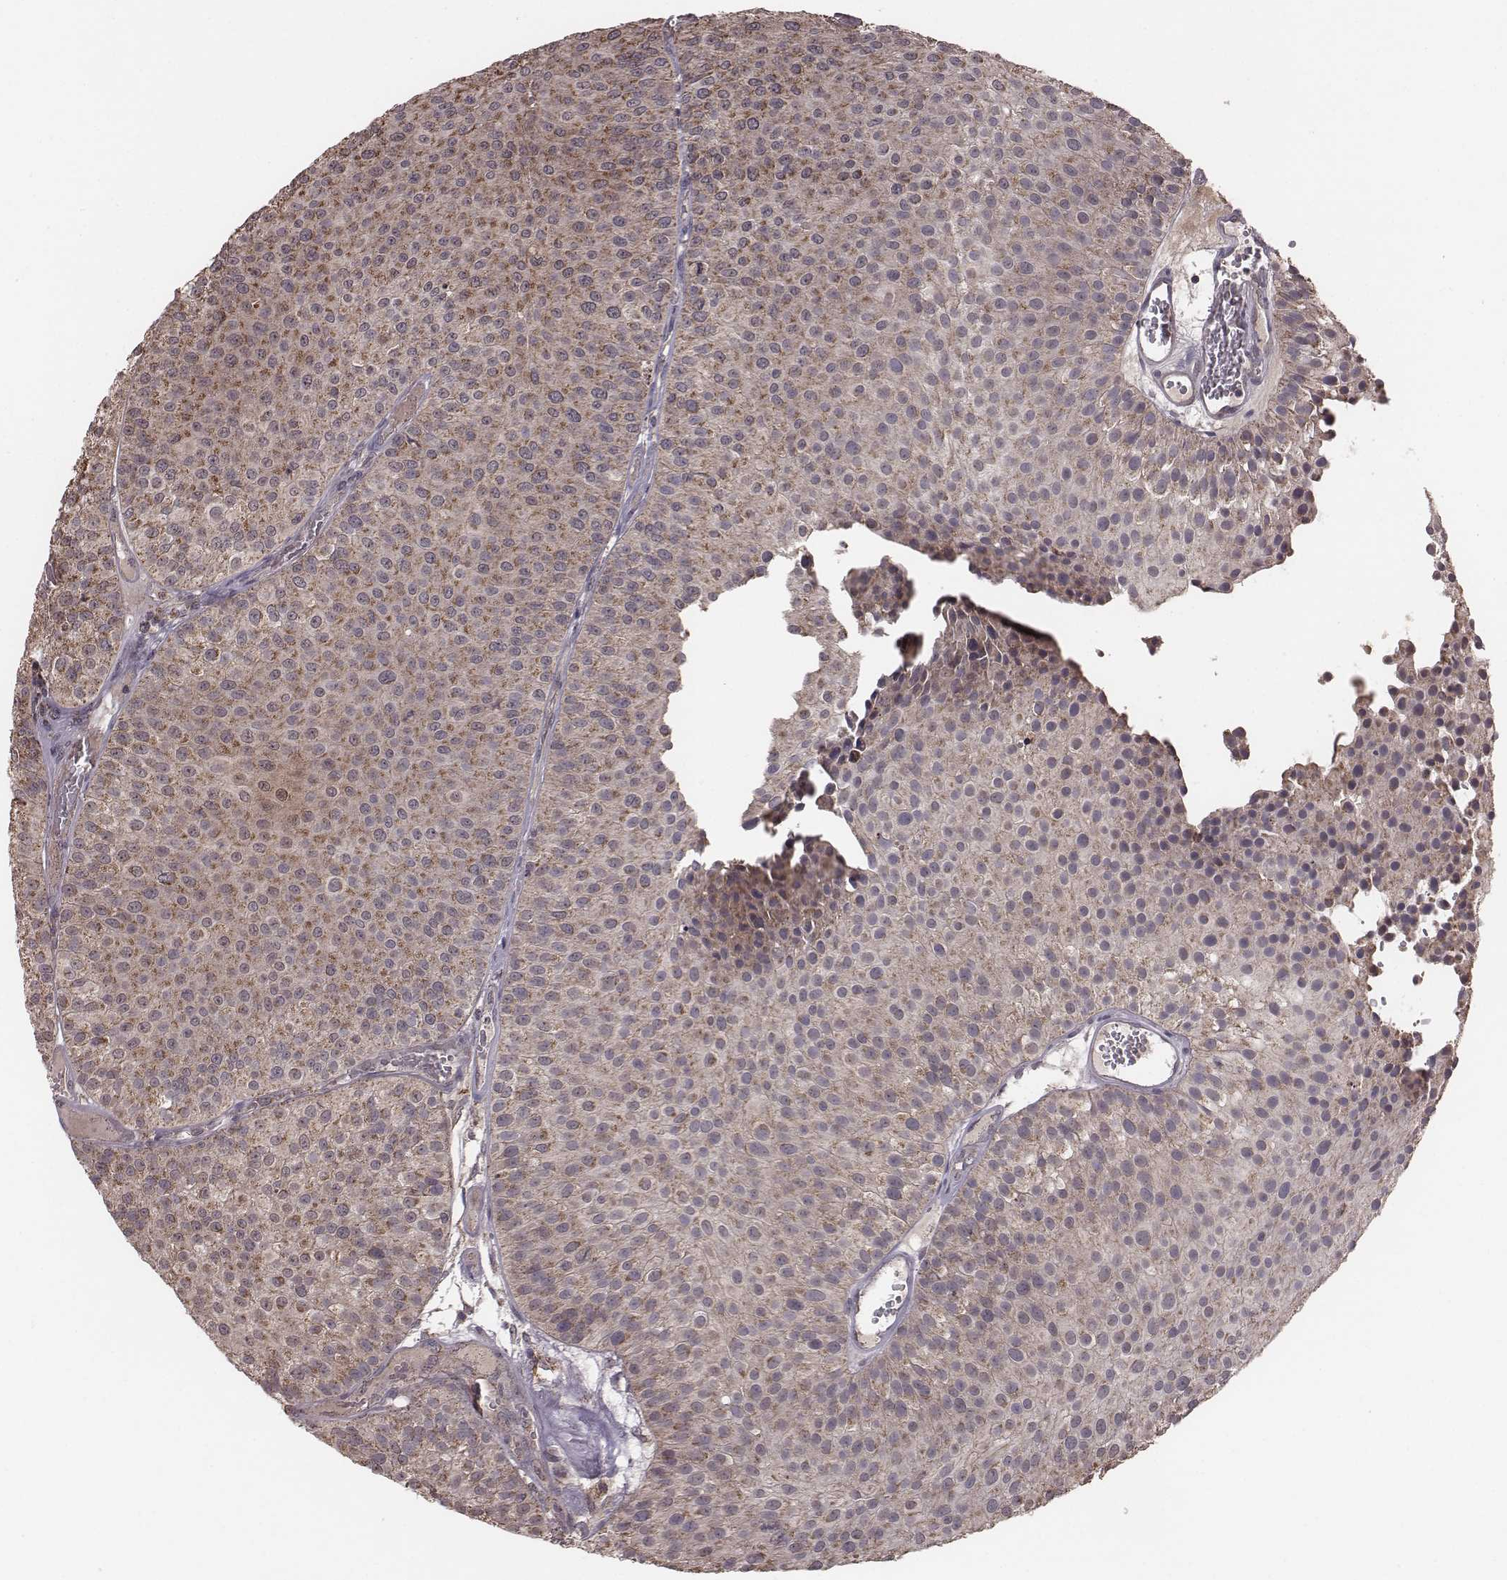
{"staining": {"intensity": "moderate", "quantity": ">75%", "location": "cytoplasmic/membranous"}, "tissue": "urothelial cancer", "cell_type": "Tumor cells", "image_type": "cancer", "snomed": [{"axis": "morphology", "description": "Urothelial carcinoma, Low grade"}, {"axis": "topography", "description": "Urinary bladder"}], "caption": "Immunohistochemical staining of human urothelial cancer shows moderate cytoplasmic/membranous protein staining in approximately >75% of tumor cells.", "gene": "PDCD2L", "patient": {"sex": "female", "age": 87}}